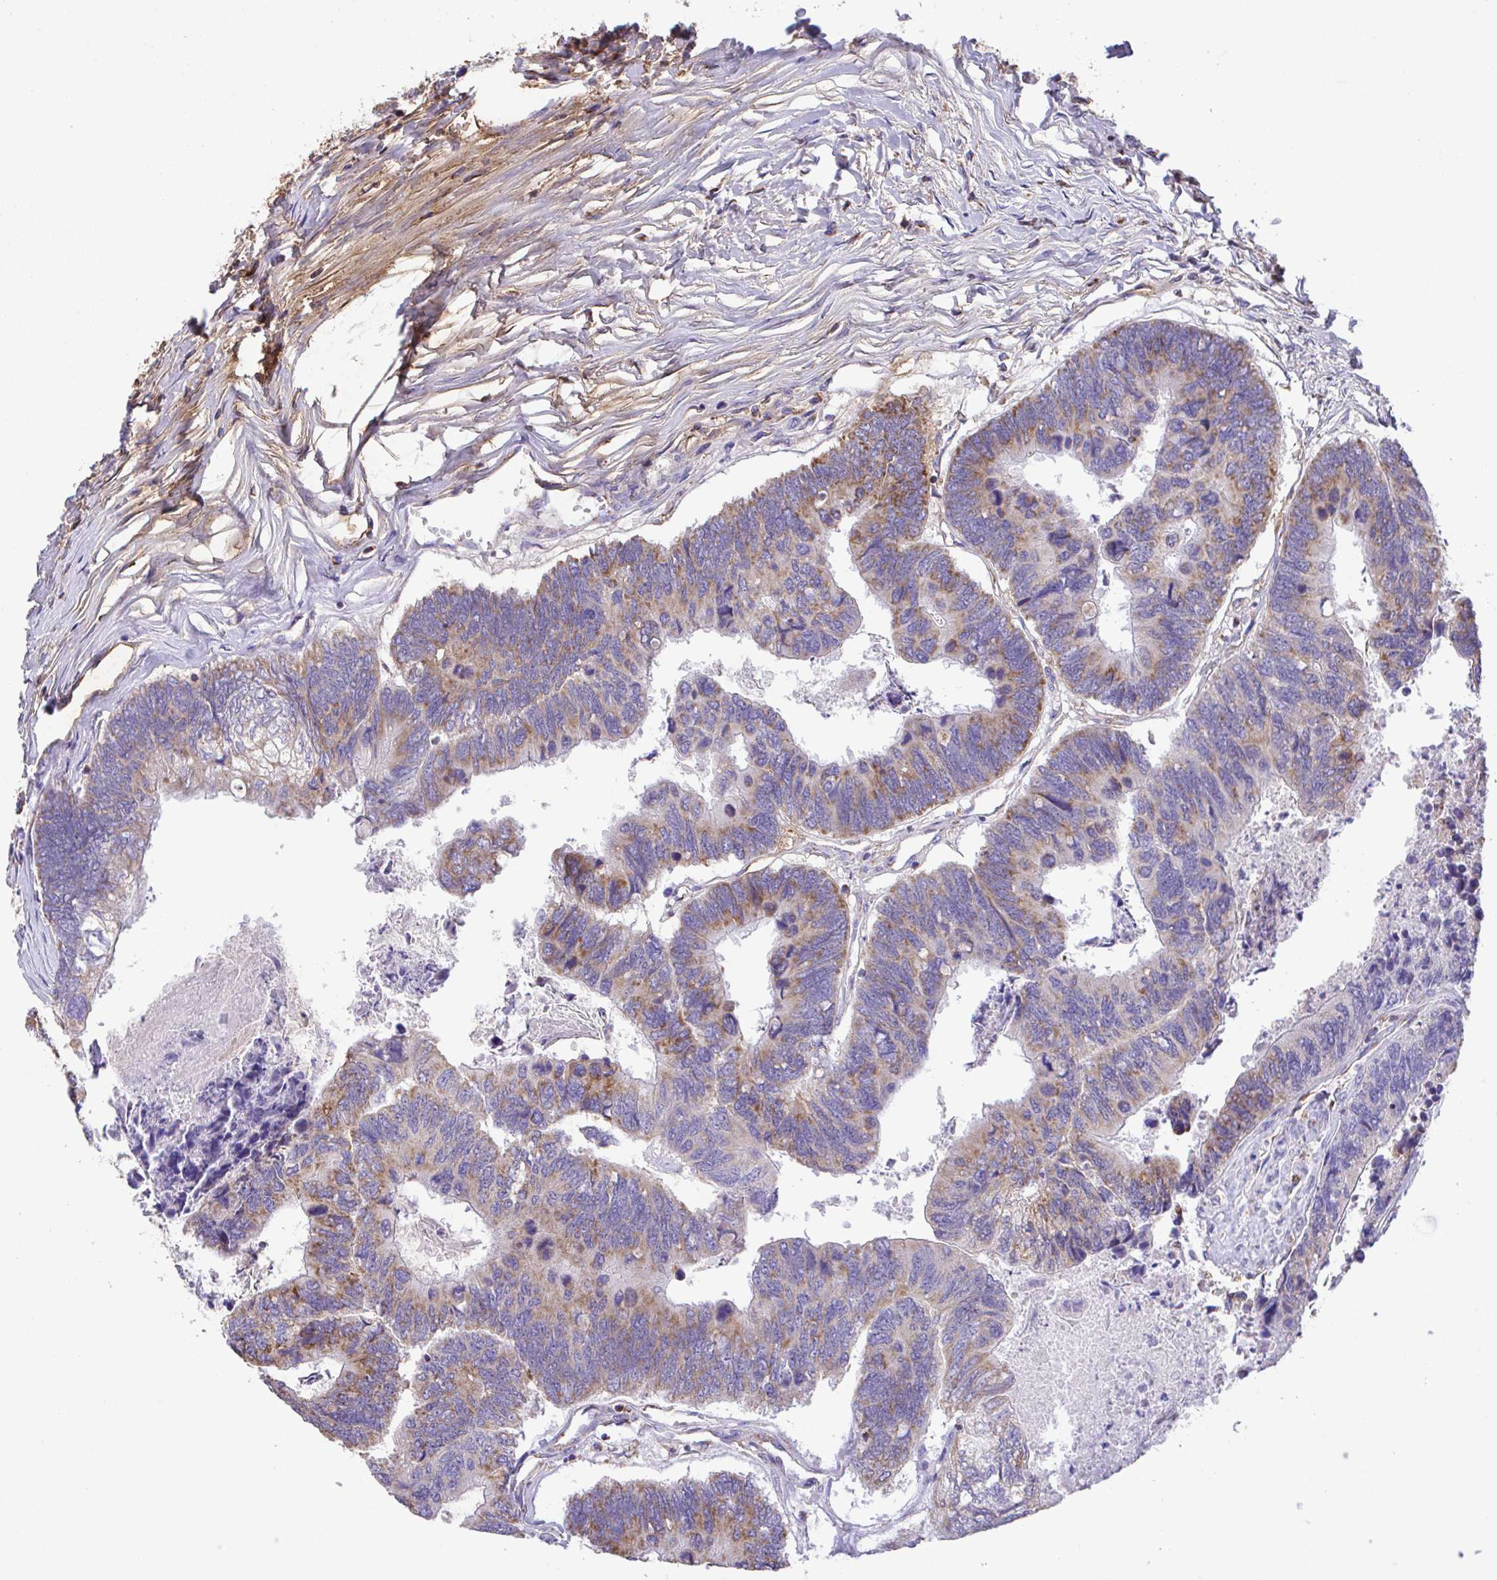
{"staining": {"intensity": "moderate", "quantity": "25%-75%", "location": "cytoplasmic/membranous"}, "tissue": "colorectal cancer", "cell_type": "Tumor cells", "image_type": "cancer", "snomed": [{"axis": "morphology", "description": "Adenocarcinoma, NOS"}, {"axis": "topography", "description": "Colon"}], "caption": "DAB immunohistochemical staining of human colorectal adenocarcinoma exhibits moderate cytoplasmic/membranous protein positivity in about 25%-75% of tumor cells.", "gene": "PCMTD2", "patient": {"sex": "female", "age": 67}}